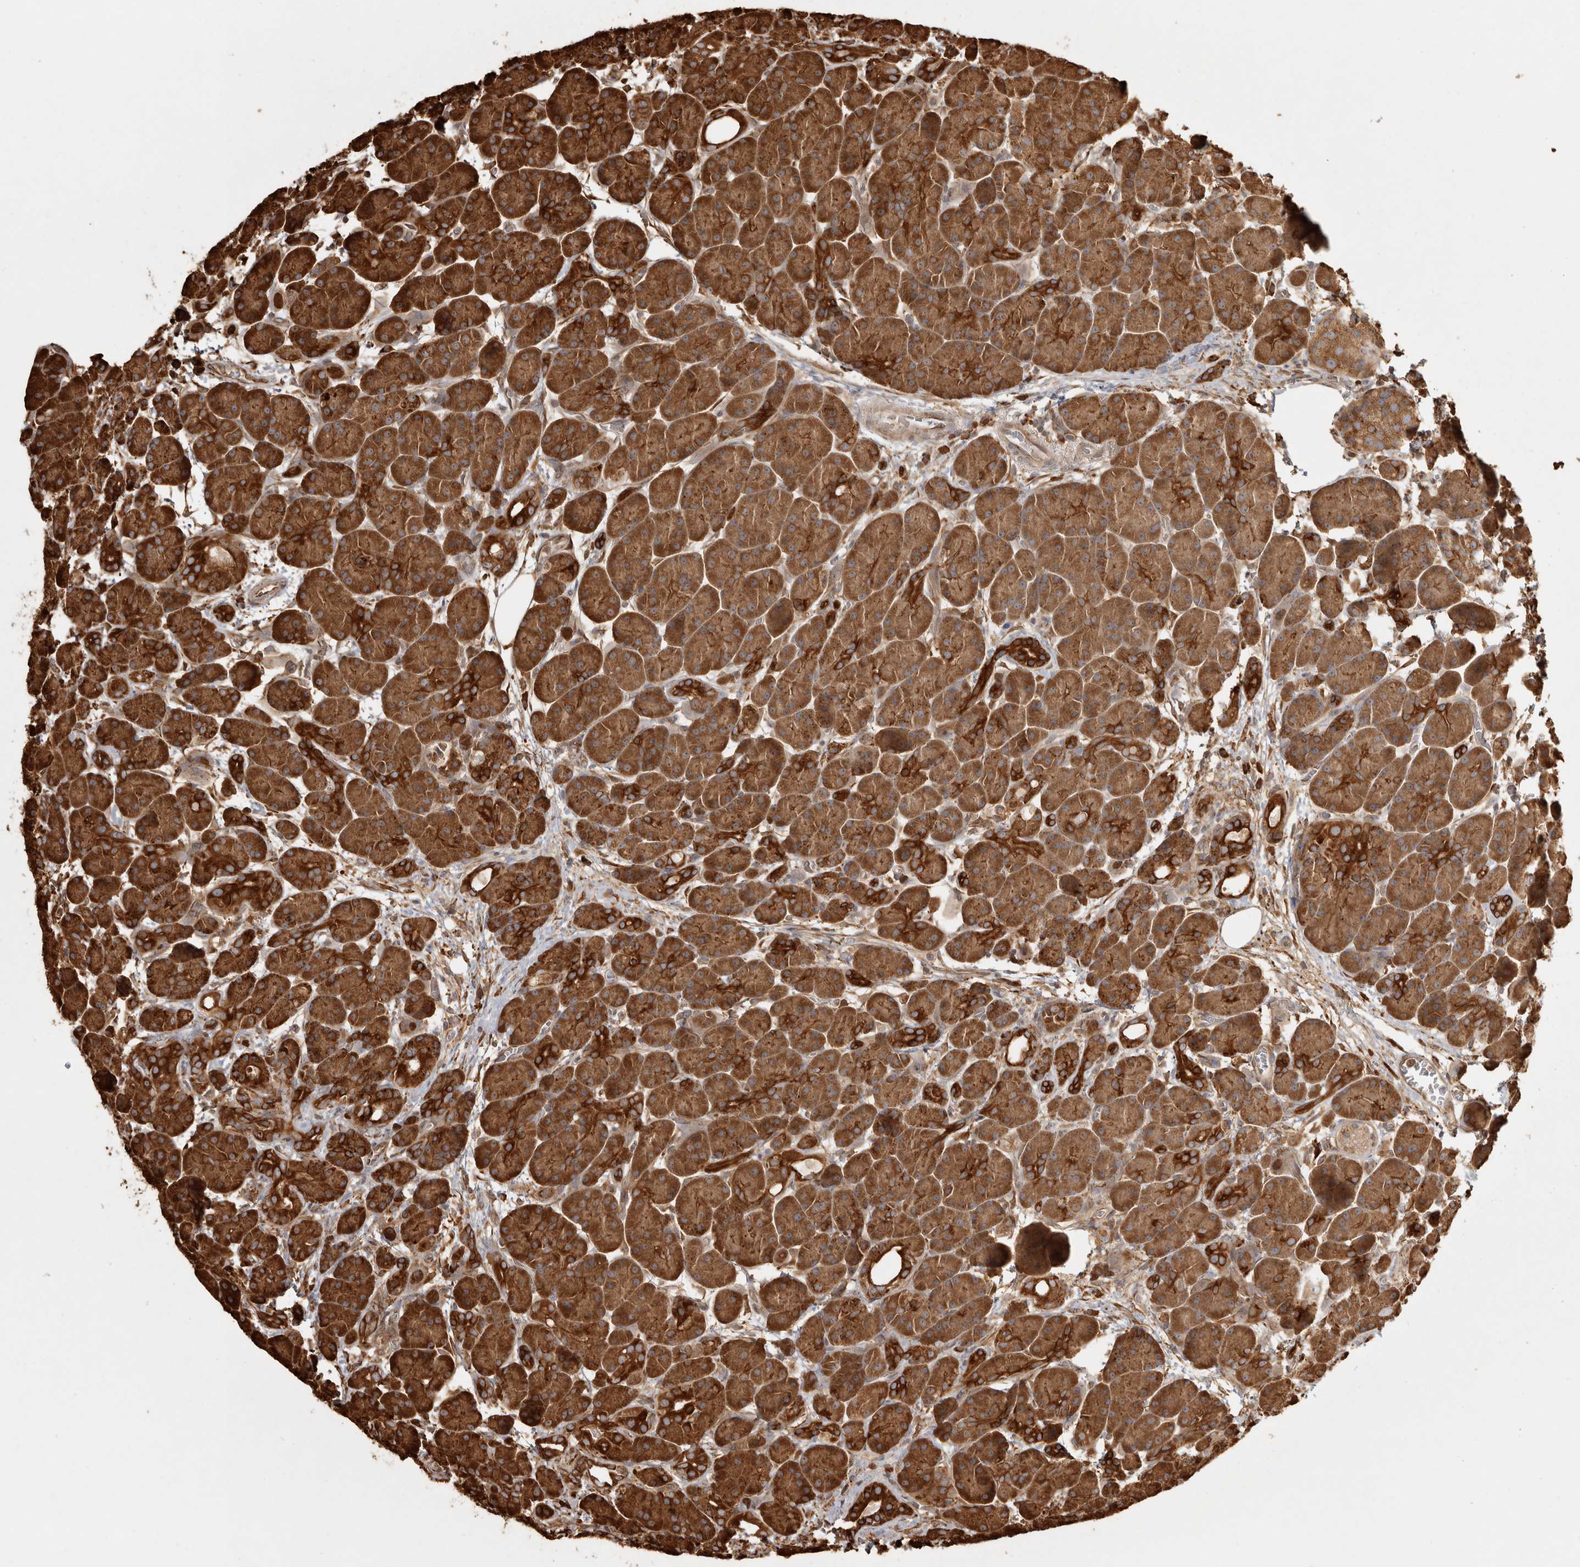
{"staining": {"intensity": "strong", "quantity": ">75%", "location": "cytoplasmic/membranous"}, "tissue": "pancreas", "cell_type": "Exocrine glandular cells", "image_type": "normal", "snomed": [{"axis": "morphology", "description": "Normal tissue, NOS"}, {"axis": "topography", "description": "Pancreas"}], "caption": "Protein analysis of normal pancreas displays strong cytoplasmic/membranous positivity in approximately >75% of exocrine glandular cells. The staining was performed using DAB (3,3'-diaminobenzidine) to visualize the protein expression in brown, while the nuclei were stained in blue with hematoxylin (Magnification: 20x).", "gene": "CAMSAP2", "patient": {"sex": "male", "age": 63}}